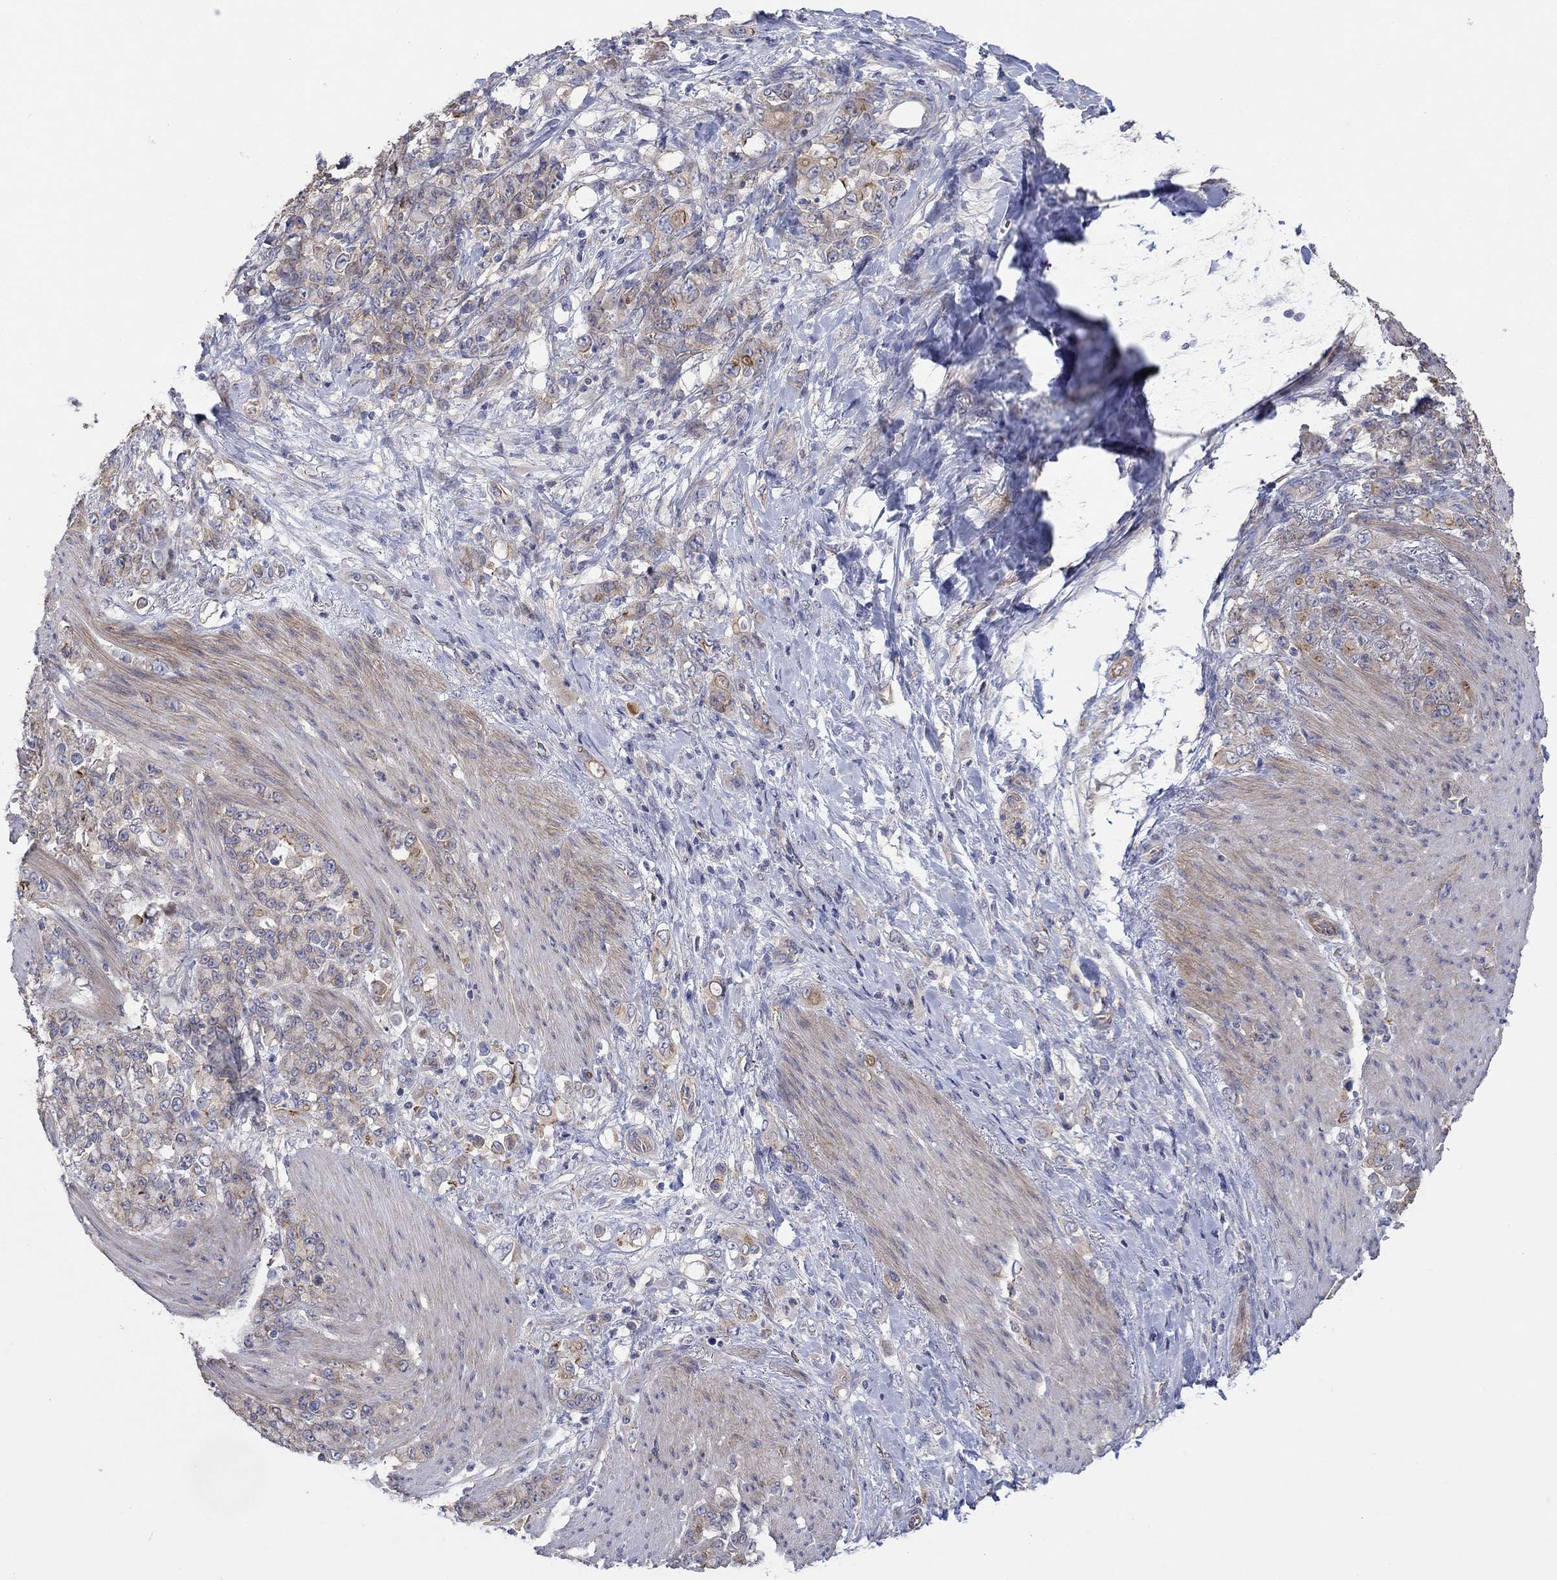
{"staining": {"intensity": "moderate", "quantity": "<25%", "location": "cytoplasmic/membranous"}, "tissue": "stomach cancer", "cell_type": "Tumor cells", "image_type": "cancer", "snomed": [{"axis": "morphology", "description": "Adenocarcinoma, NOS"}, {"axis": "topography", "description": "Stomach"}], "caption": "Tumor cells show moderate cytoplasmic/membranous staining in about <25% of cells in stomach cancer.", "gene": "TPRN", "patient": {"sex": "female", "age": 79}}